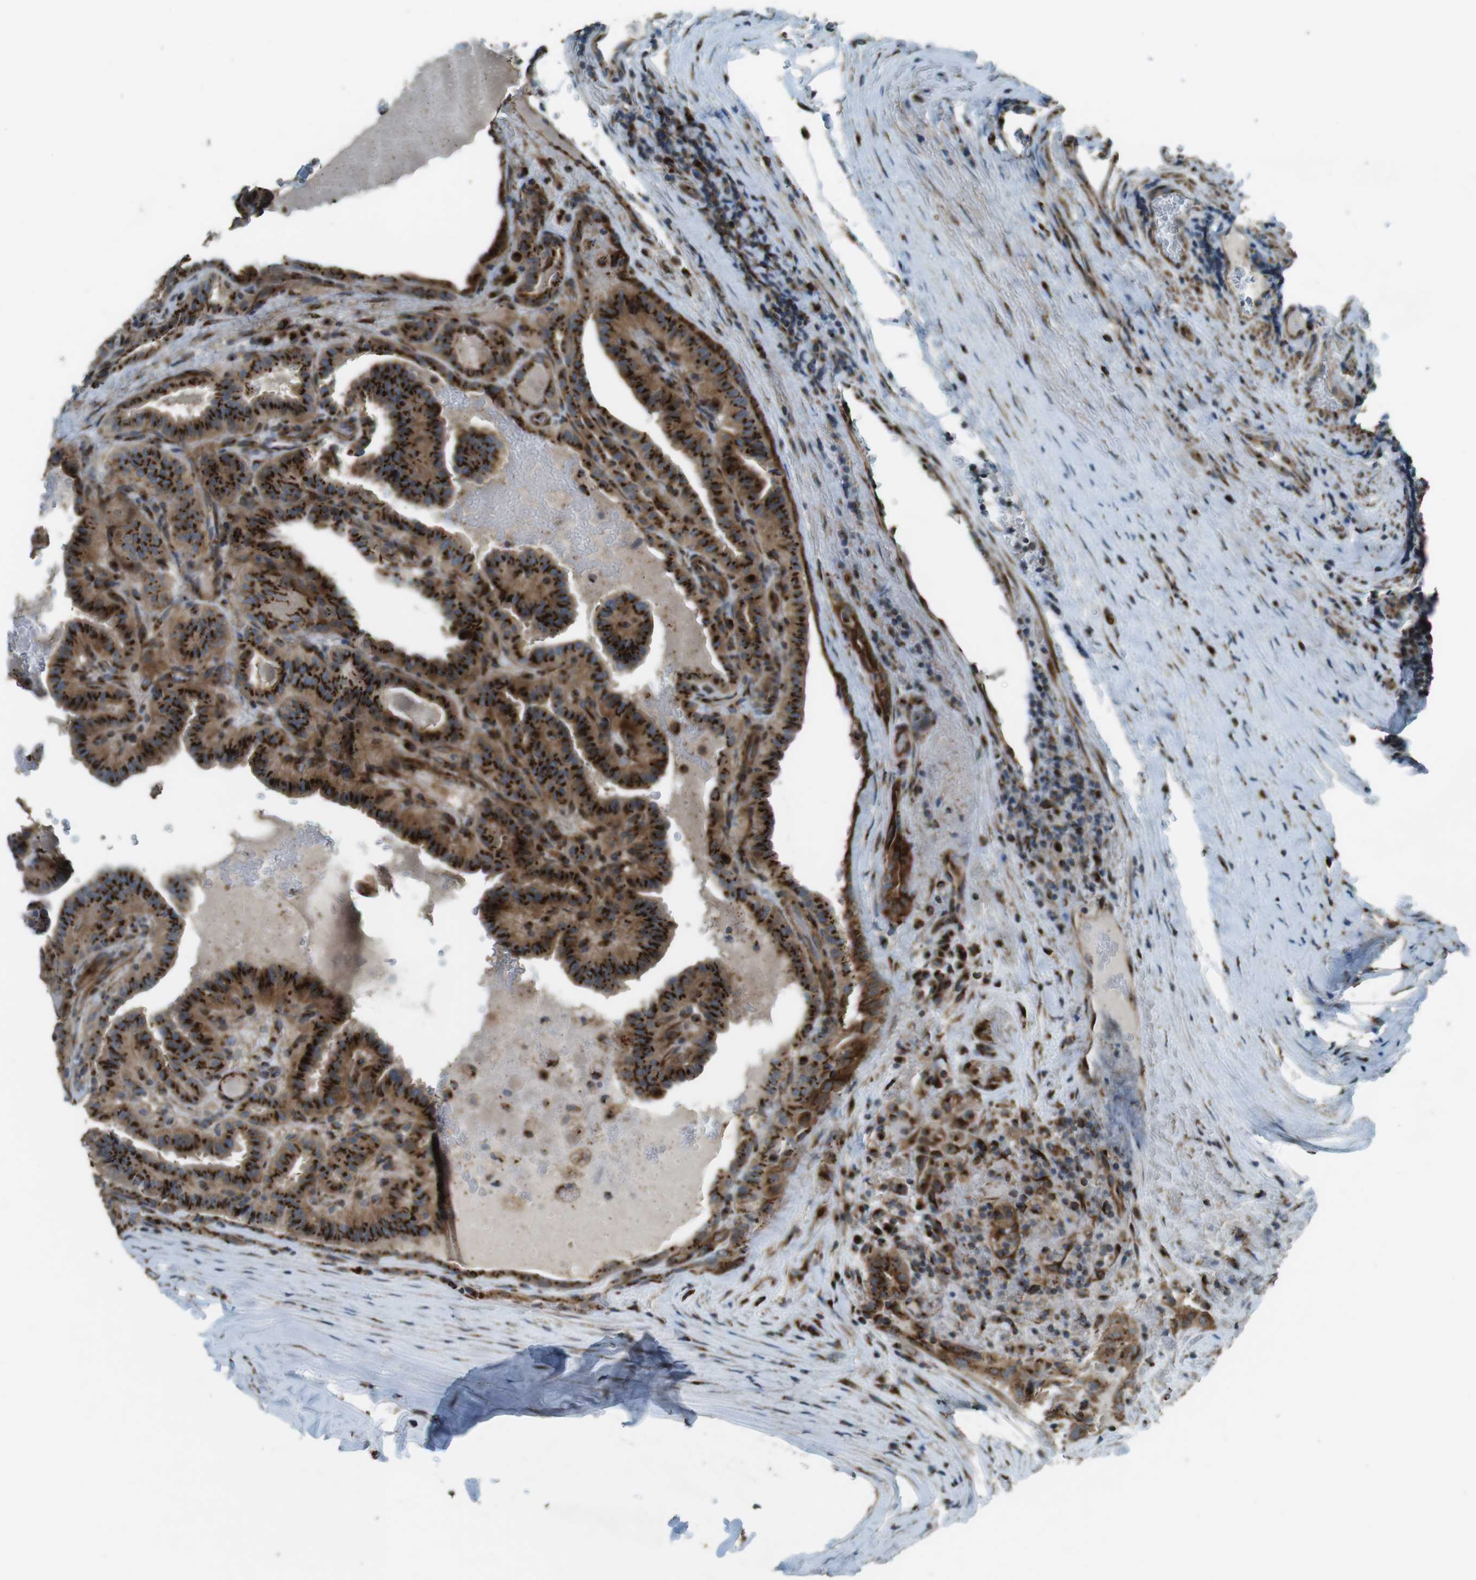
{"staining": {"intensity": "strong", "quantity": ">75%", "location": "cytoplasmic/membranous"}, "tissue": "thyroid cancer", "cell_type": "Tumor cells", "image_type": "cancer", "snomed": [{"axis": "morphology", "description": "Papillary adenocarcinoma, NOS"}, {"axis": "topography", "description": "Thyroid gland"}], "caption": "Tumor cells reveal high levels of strong cytoplasmic/membranous positivity in about >75% of cells in thyroid papillary adenocarcinoma.", "gene": "TMEM115", "patient": {"sex": "male", "age": 77}}